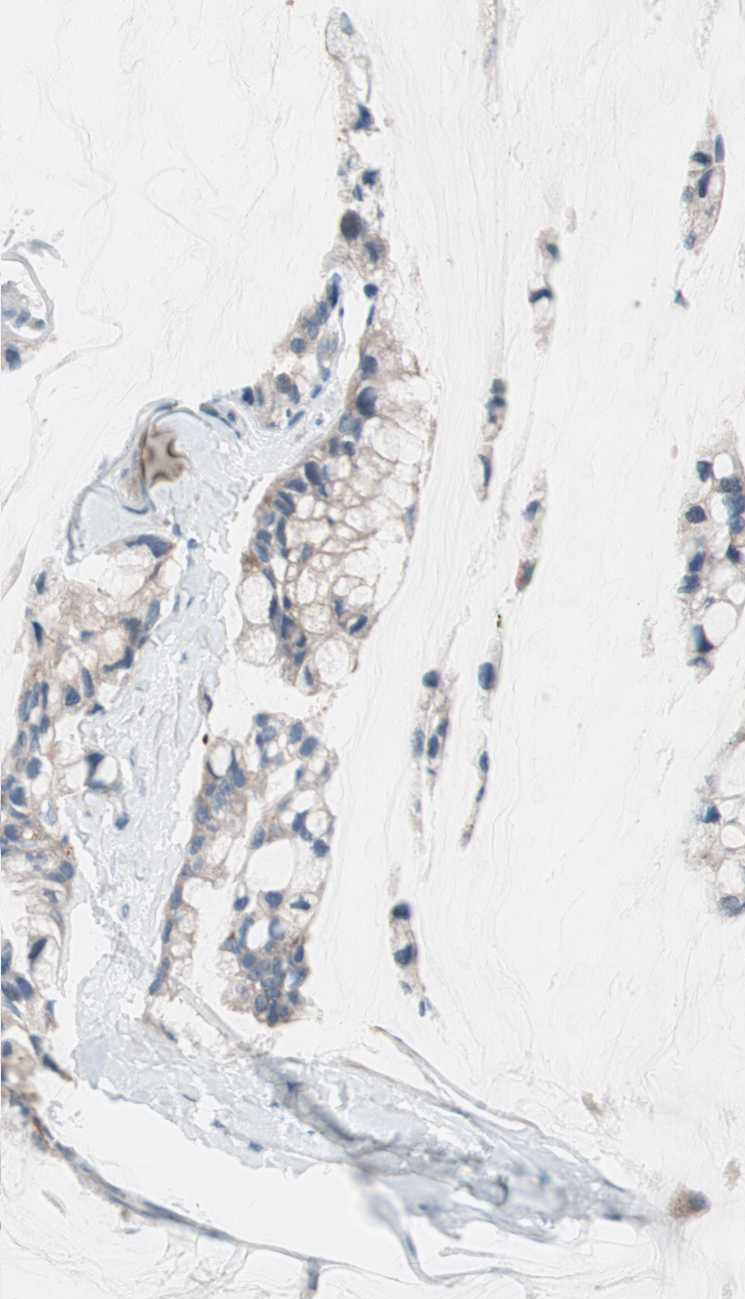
{"staining": {"intensity": "weak", "quantity": "25%-75%", "location": "cytoplasmic/membranous"}, "tissue": "ovarian cancer", "cell_type": "Tumor cells", "image_type": "cancer", "snomed": [{"axis": "morphology", "description": "Cystadenocarcinoma, mucinous, NOS"}, {"axis": "topography", "description": "Ovary"}], "caption": "Tumor cells reveal weak cytoplasmic/membranous positivity in approximately 25%-75% of cells in ovarian mucinous cystadenocarcinoma. The staining is performed using DAB brown chromogen to label protein expression. The nuclei are counter-stained blue using hematoxylin.", "gene": "CLEC4D", "patient": {"sex": "female", "age": 39}}